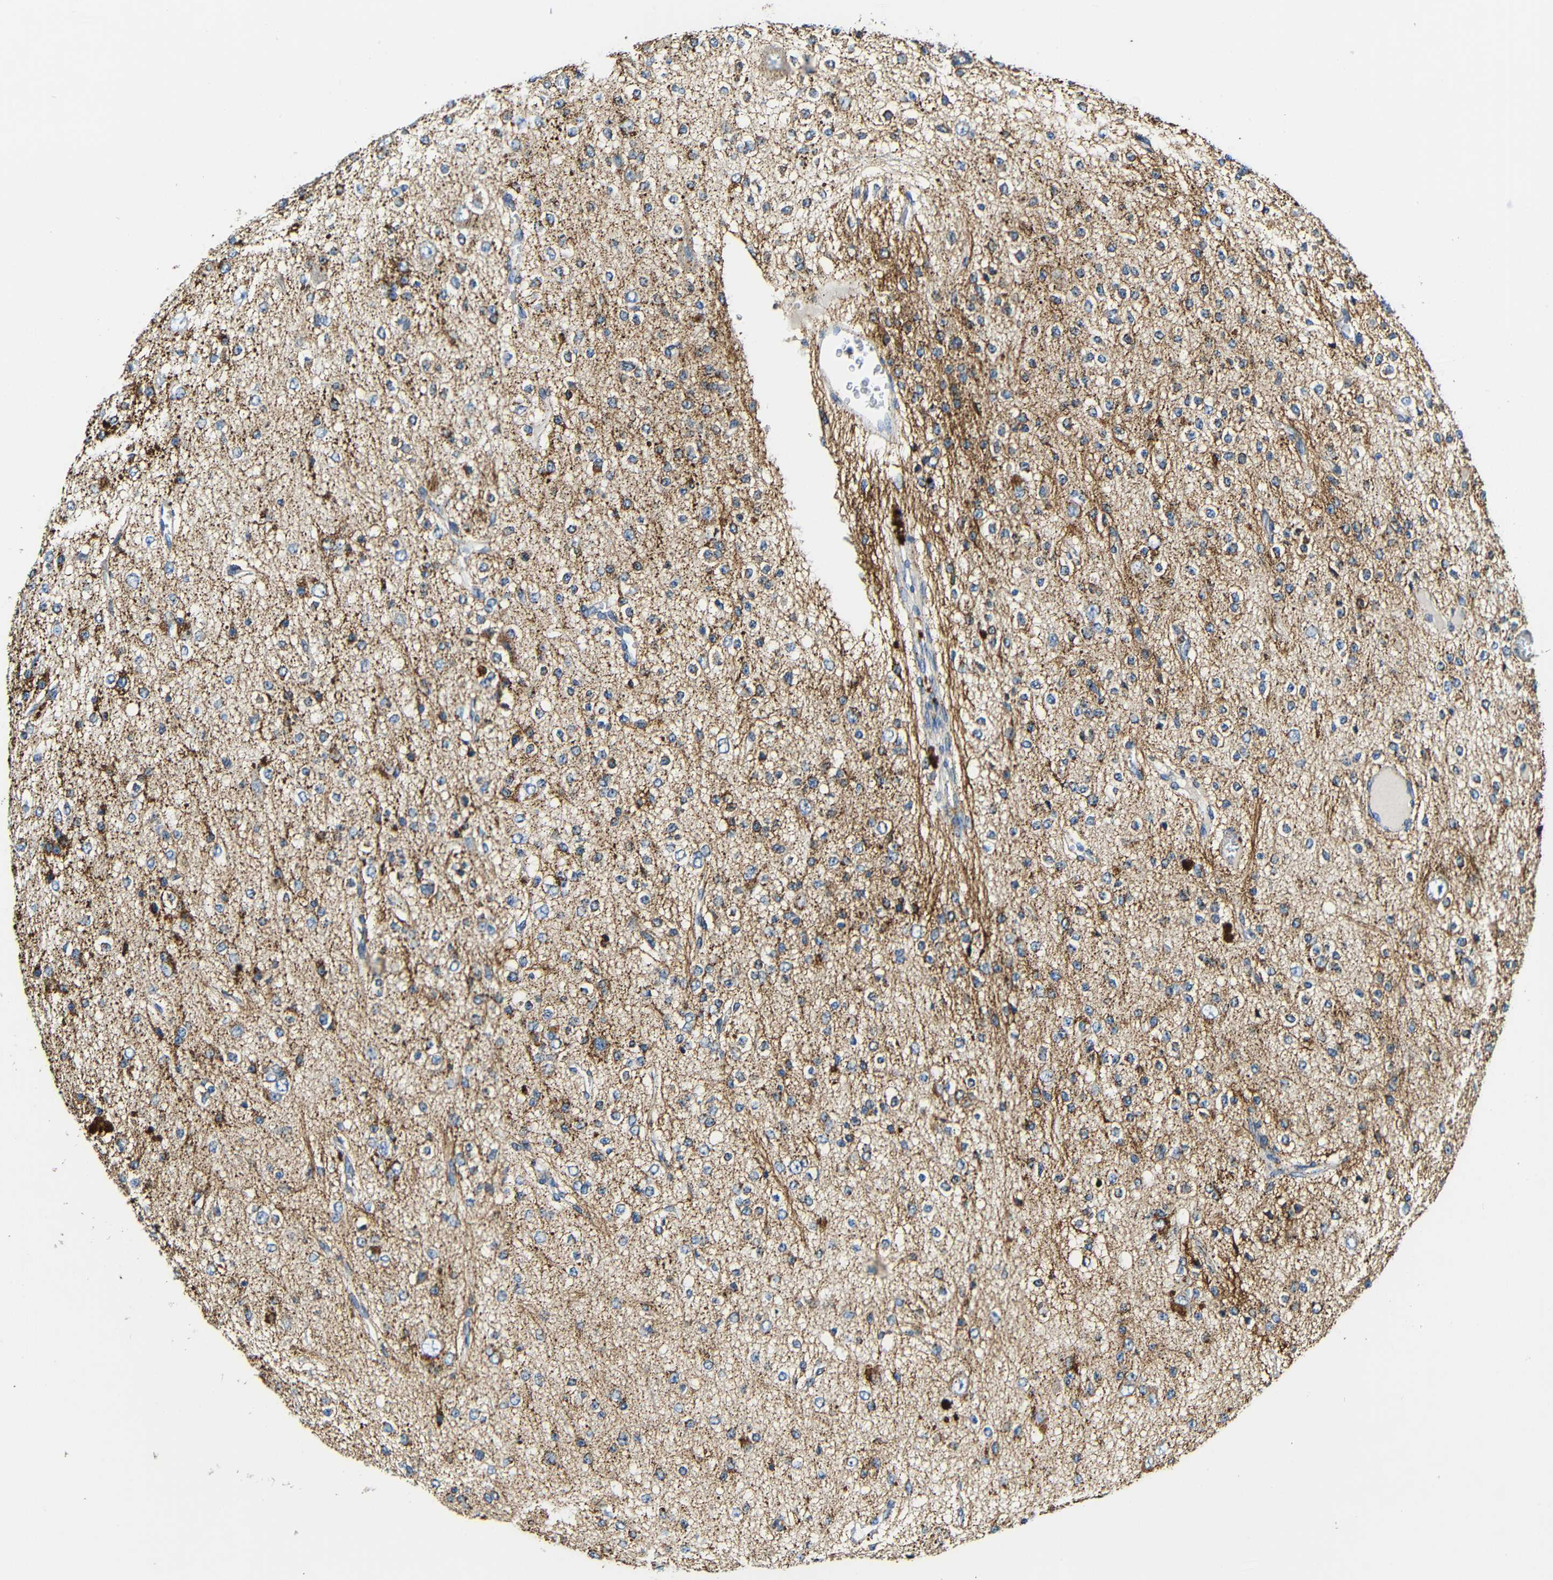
{"staining": {"intensity": "moderate", "quantity": "25%-75%", "location": "cytoplasmic/membranous"}, "tissue": "glioma", "cell_type": "Tumor cells", "image_type": "cancer", "snomed": [{"axis": "morphology", "description": "Glioma, malignant, Low grade"}, {"axis": "topography", "description": "Brain"}], "caption": "Immunohistochemical staining of malignant low-grade glioma shows moderate cytoplasmic/membranous protein staining in about 25%-75% of tumor cells.", "gene": "GALNT18", "patient": {"sex": "male", "age": 38}}